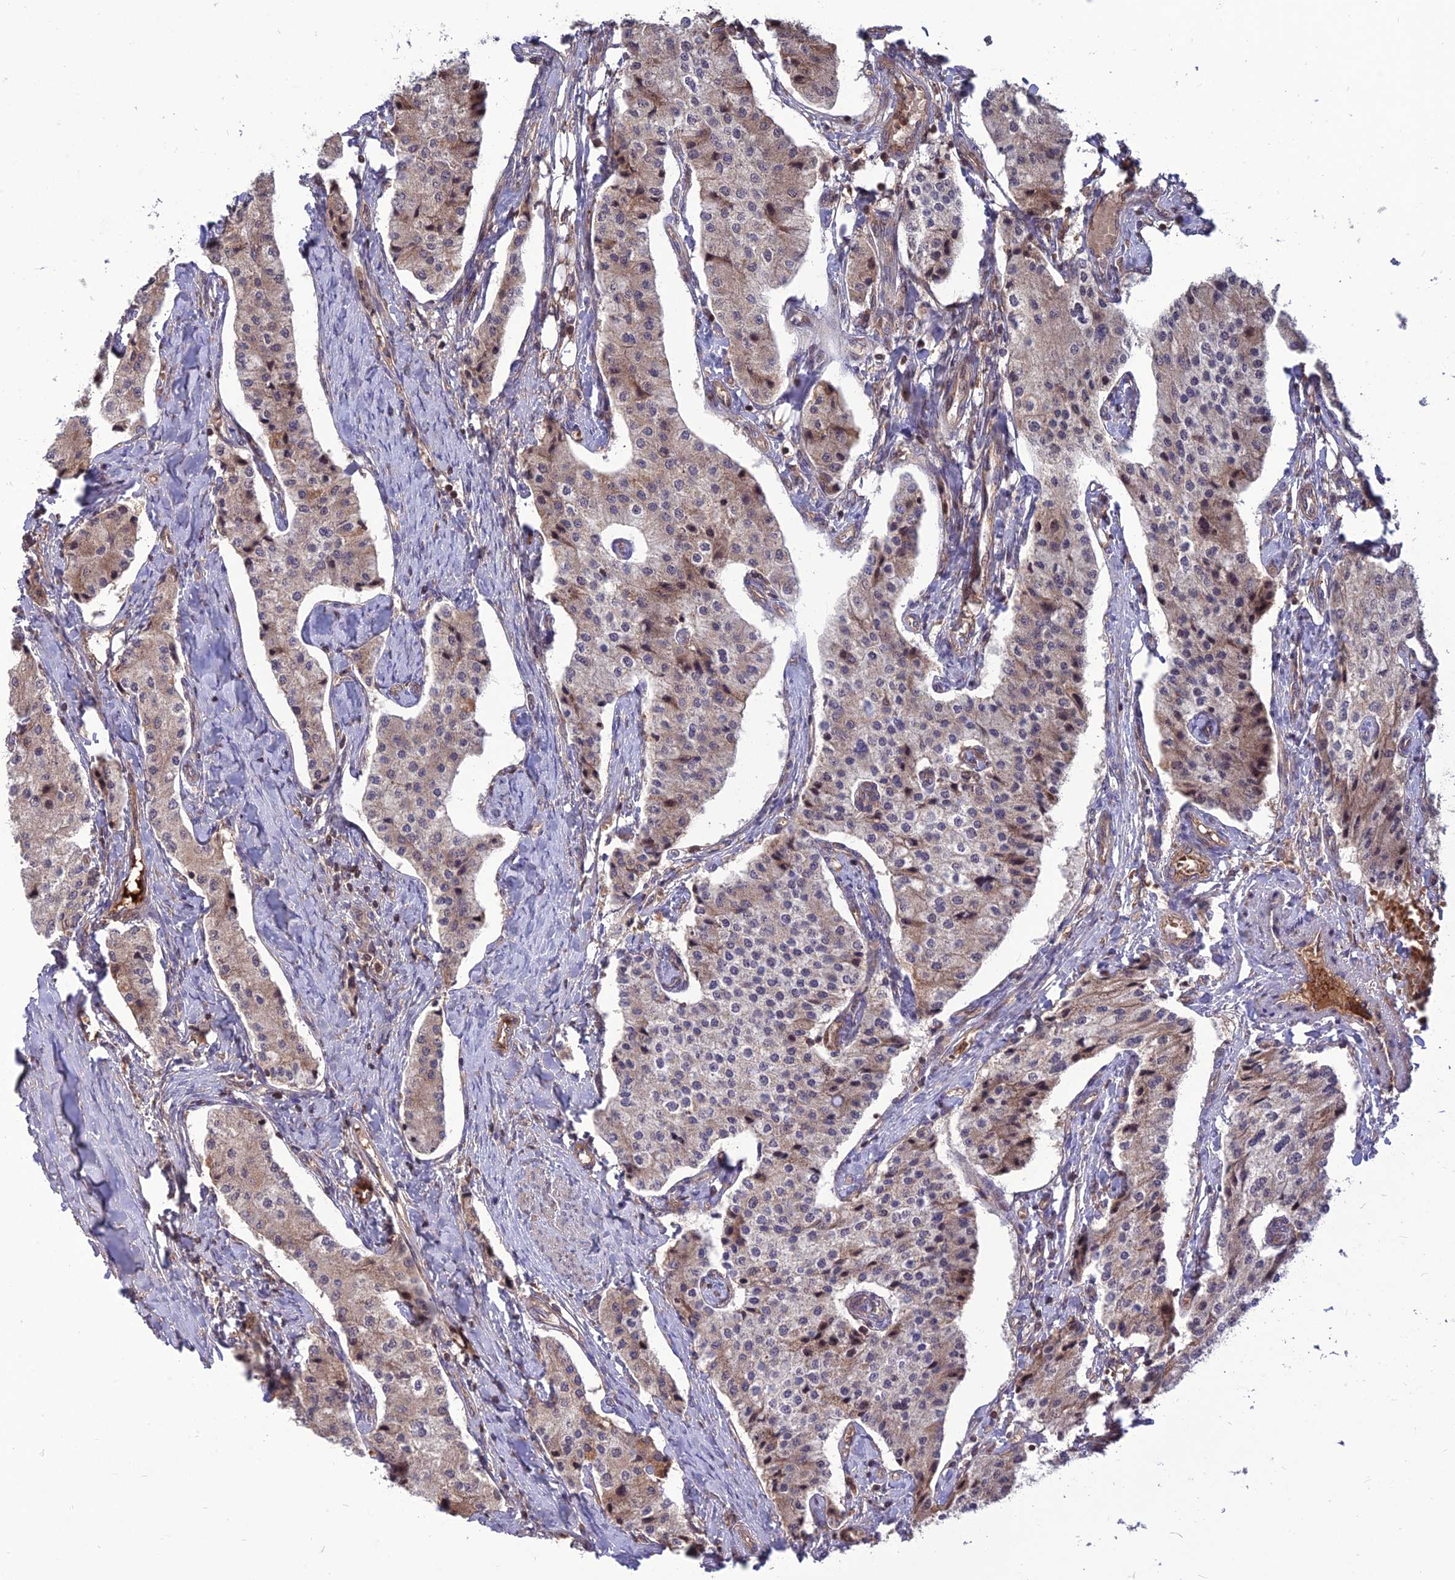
{"staining": {"intensity": "weak", "quantity": "<25%", "location": "cytoplasmic/membranous"}, "tissue": "carcinoid", "cell_type": "Tumor cells", "image_type": "cancer", "snomed": [{"axis": "morphology", "description": "Carcinoid, malignant, NOS"}, {"axis": "topography", "description": "Colon"}], "caption": "The IHC photomicrograph has no significant expression in tumor cells of carcinoid tissue. (Stains: DAB (3,3'-diaminobenzidine) immunohistochemistry (IHC) with hematoxylin counter stain, Microscopy: brightfield microscopy at high magnification).", "gene": "NDUFC1", "patient": {"sex": "female", "age": 52}}